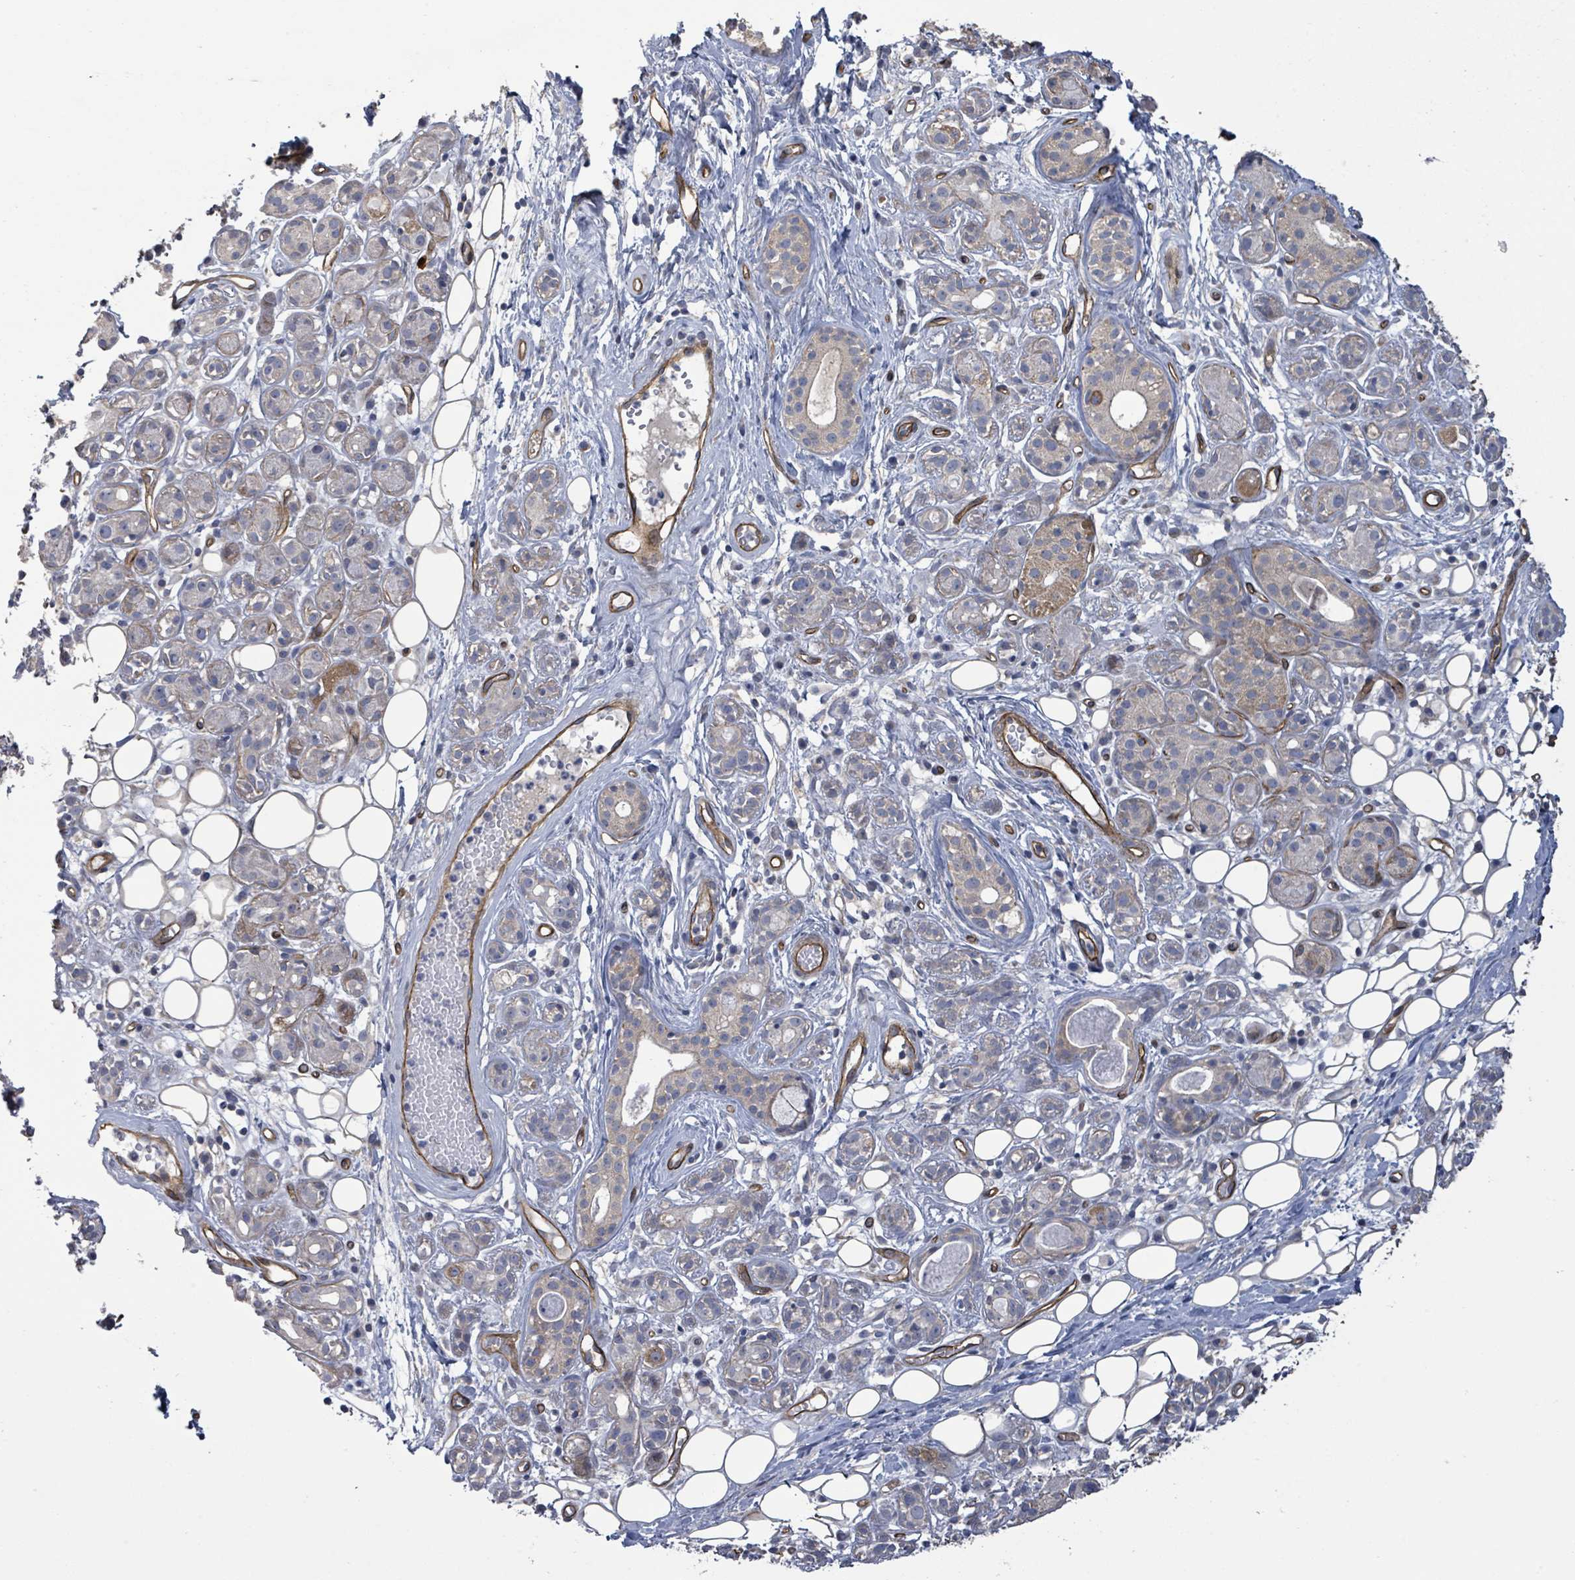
{"staining": {"intensity": "moderate", "quantity": "<25%", "location": "cytoplasmic/membranous"}, "tissue": "salivary gland", "cell_type": "Glandular cells", "image_type": "normal", "snomed": [{"axis": "morphology", "description": "Normal tissue, NOS"}, {"axis": "topography", "description": "Salivary gland"}], "caption": "A high-resolution histopathology image shows immunohistochemistry staining of unremarkable salivary gland, which shows moderate cytoplasmic/membranous positivity in about <25% of glandular cells.", "gene": "KANK3", "patient": {"sex": "male", "age": 54}}